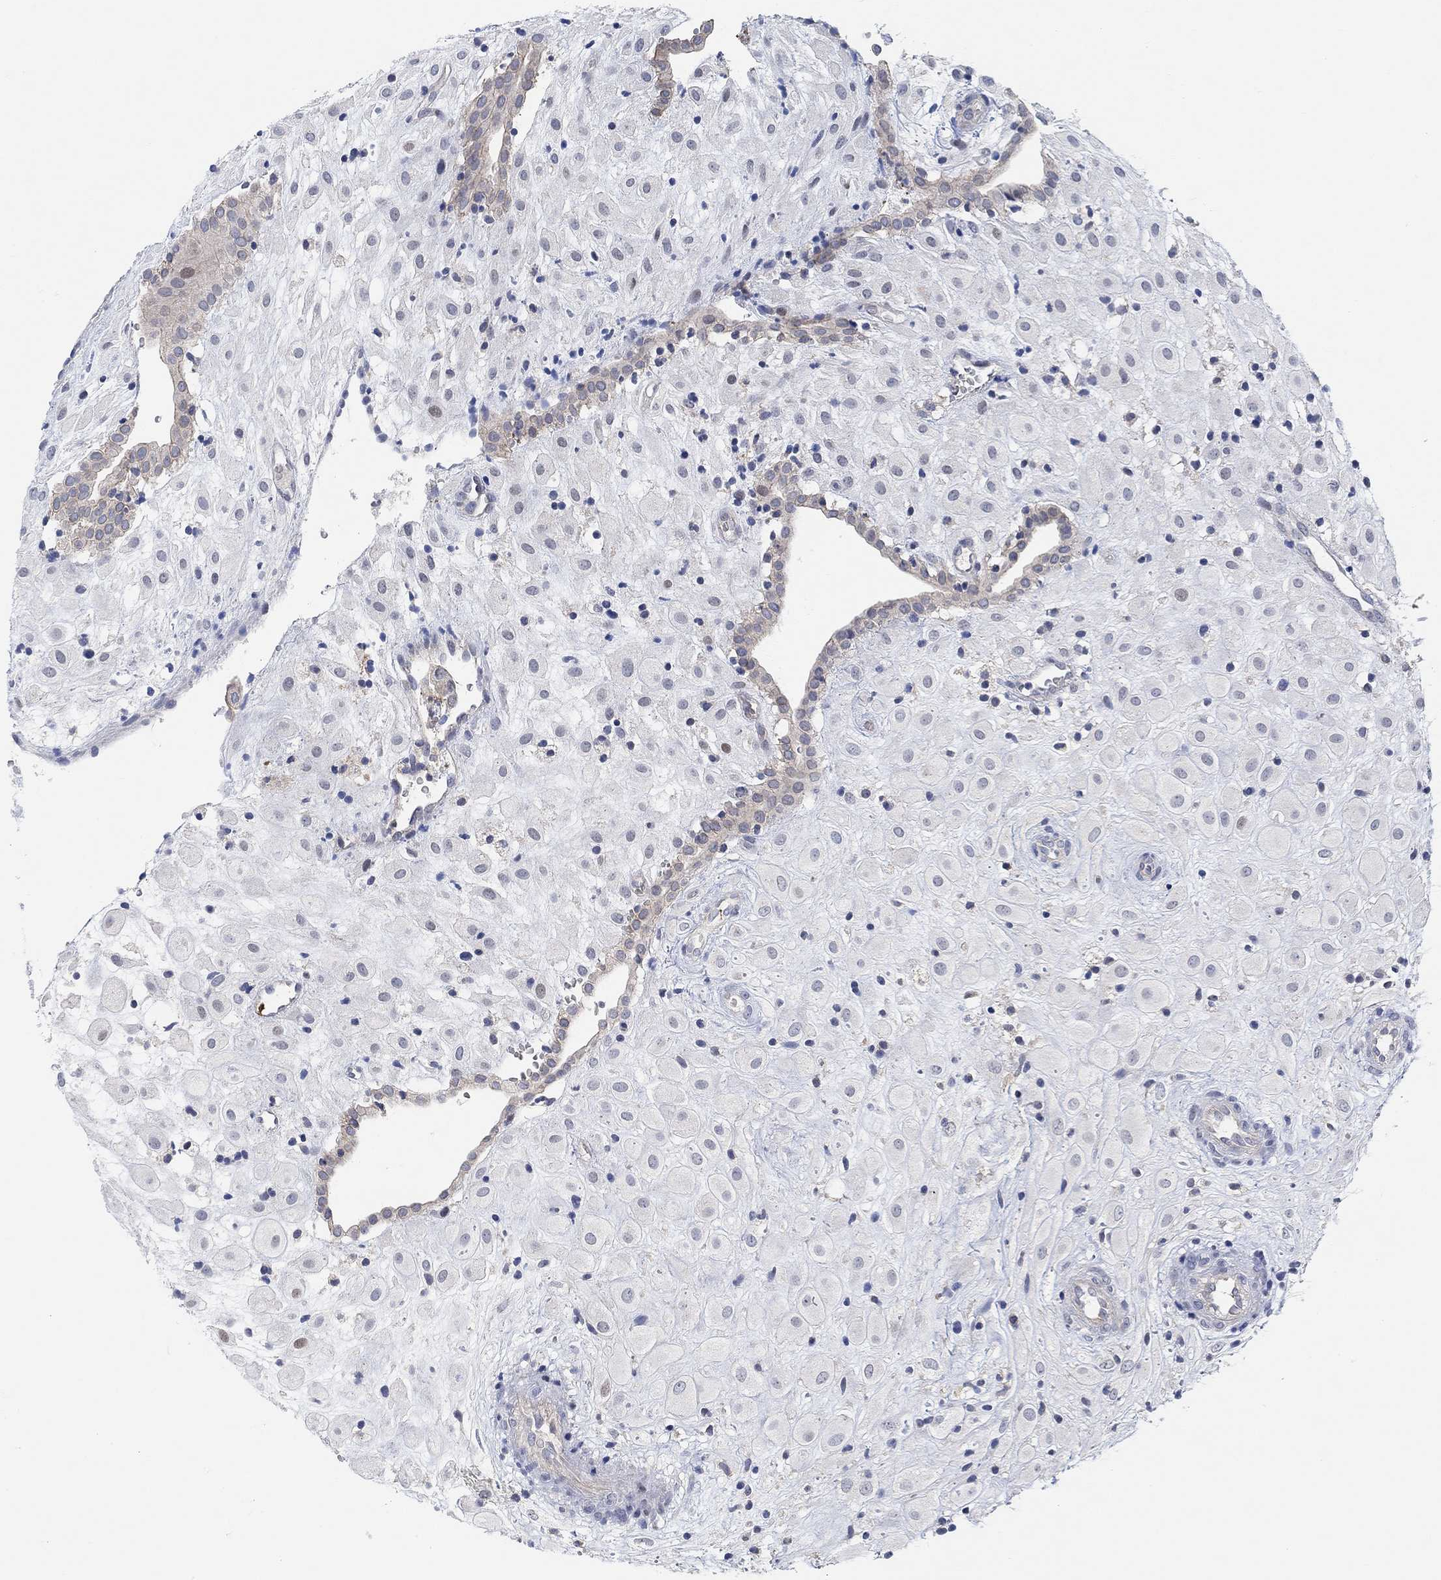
{"staining": {"intensity": "negative", "quantity": "none", "location": "none"}, "tissue": "placenta", "cell_type": "Decidual cells", "image_type": "normal", "snomed": [{"axis": "morphology", "description": "Normal tissue, NOS"}, {"axis": "topography", "description": "Placenta"}], "caption": "High power microscopy histopathology image of an immunohistochemistry photomicrograph of normal placenta, revealing no significant positivity in decidual cells.", "gene": "PMFBP1", "patient": {"sex": "female", "age": 24}}